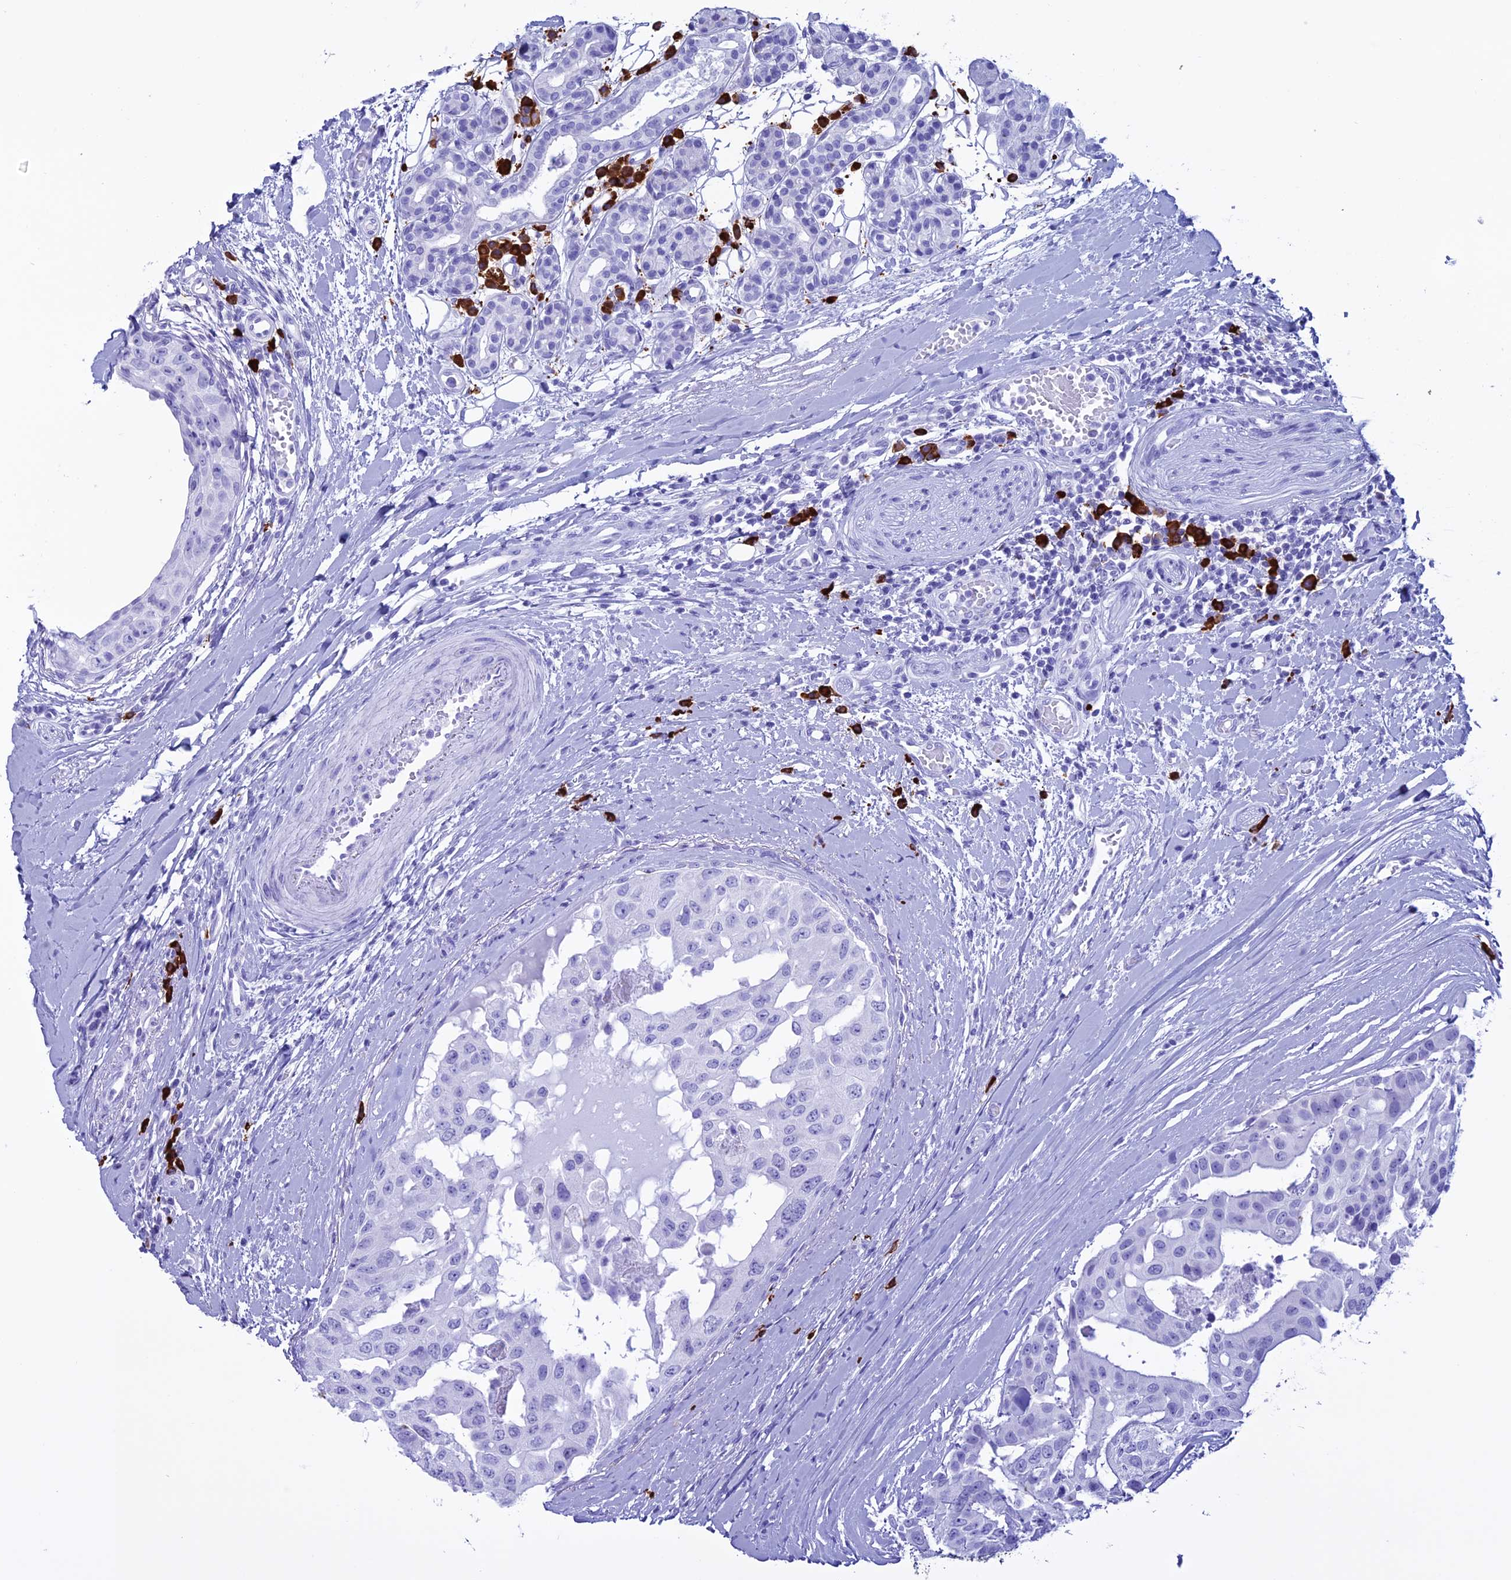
{"staining": {"intensity": "negative", "quantity": "none", "location": "none"}, "tissue": "head and neck cancer", "cell_type": "Tumor cells", "image_type": "cancer", "snomed": [{"axis": "morphology", "description": "Adenocarcinoma, NOS"}, {"axis": "morphology", "description": "Adenocarcinoma, metastatic, NOS"}, {"axis": "topography", "description": "Head-Neck"}], "caption": "The photomicrograph displays no significant expression in tumor cells of head and neck metastatic adenocarcinoma.", "gene": "MZB1", "patient": {"sex": "male", "age": 75}}